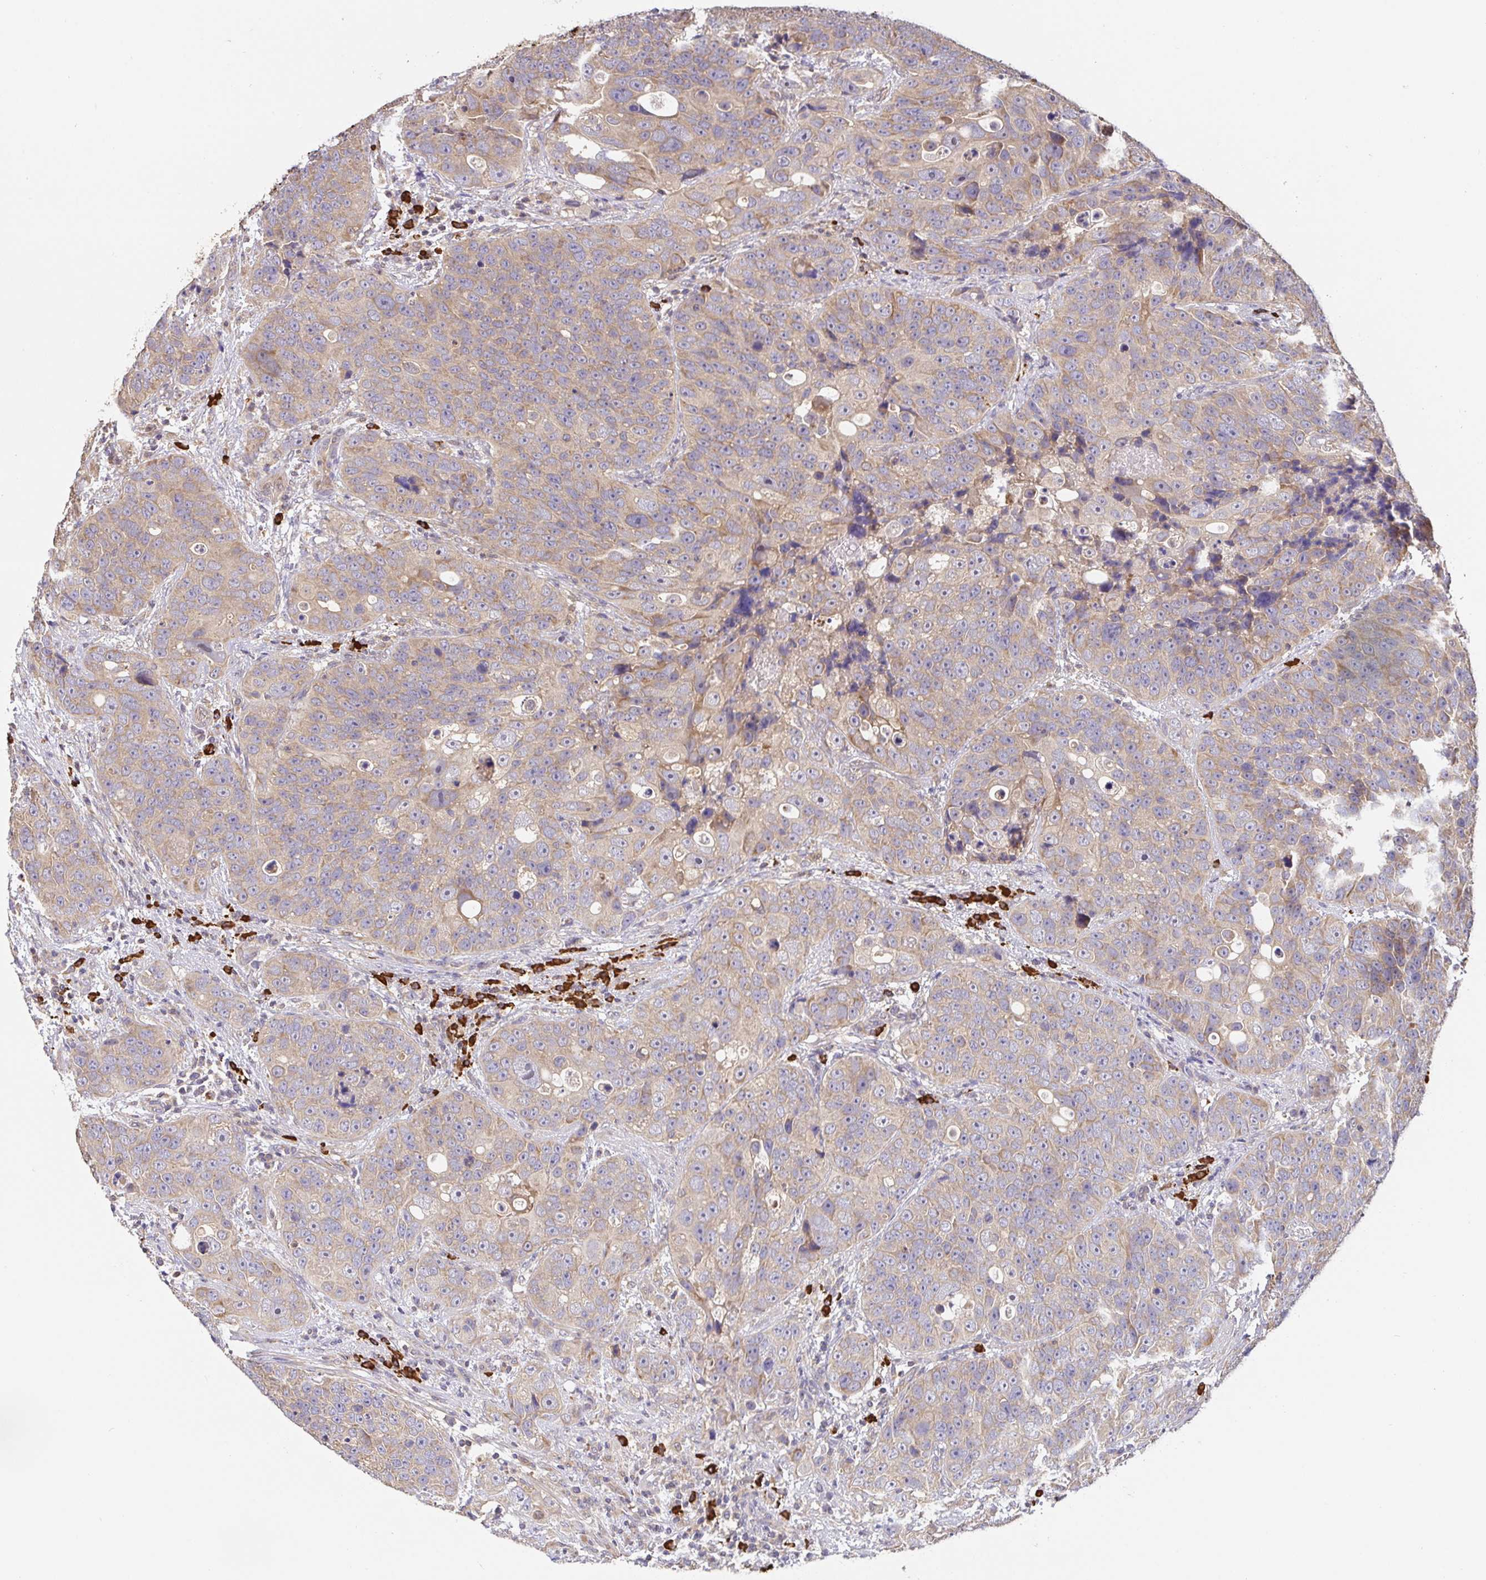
{"staining": {"intensity": "weak", "quantity": "<25%", "location": "cytoplasmic/membranous"}, "tissue": "urothelial cancer", "cell_type": "Tumor cells", "image_type": "cancer", "snomed": [{"axis": "morphology", "description": "Urothelial carcinoma, NOS"}, {"axis": "topography", "description": "Urinary bladder"}], "caption": "A micrograph of human transitional cell carcinoma is negative for staining in tumor cells. The staining is performed using DAB (3,3'-diaminobenzidine) brown chromogen with nuclei counter-stained in using hematoxylin.", "gene": "HAGH", "patient": {"sex": "male", "age": 52}}